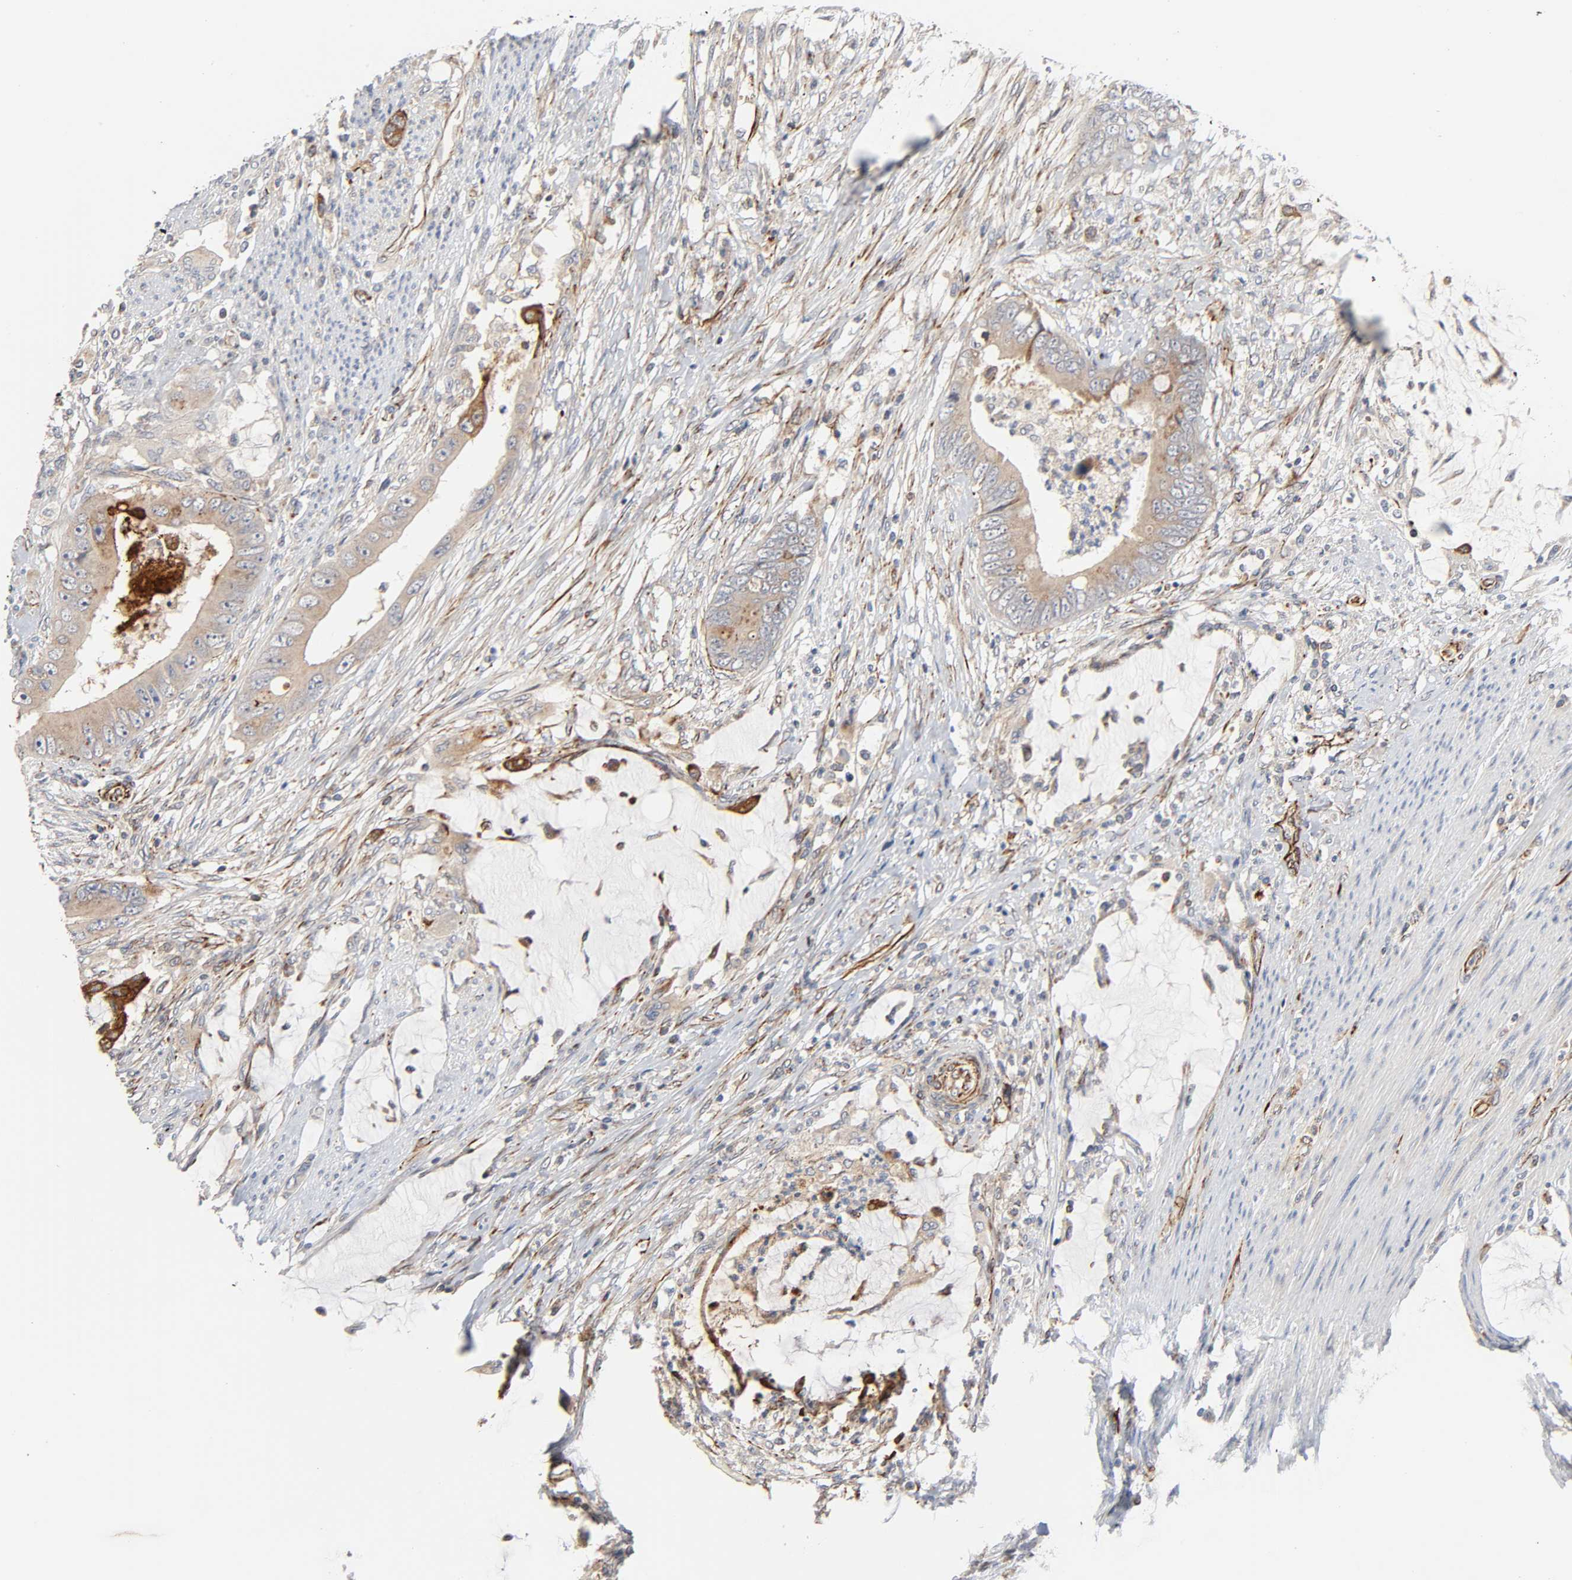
{"staining": {"intensity": "weak", "quantity": ">75%", "location": "cytoplasmic/membranous"}, "tissue": "colorectal cancer", "cell_type": "Tumor cells", "image_type": "cancer", "snomed": [{"axis": "morphology", "description": "Adenocarcinoma, NOS"}, {"axis": "topography", "description": "Rectum"}], "caption": "Immunohistochemical staining of adenocarcinoma (colorectal) exhibits low levels of weak cytoplasmic/membranous positivity in approximately >75% of tumor cells.", "gene": "REEP6", "patient": {"sex": "female", "age": 77}}